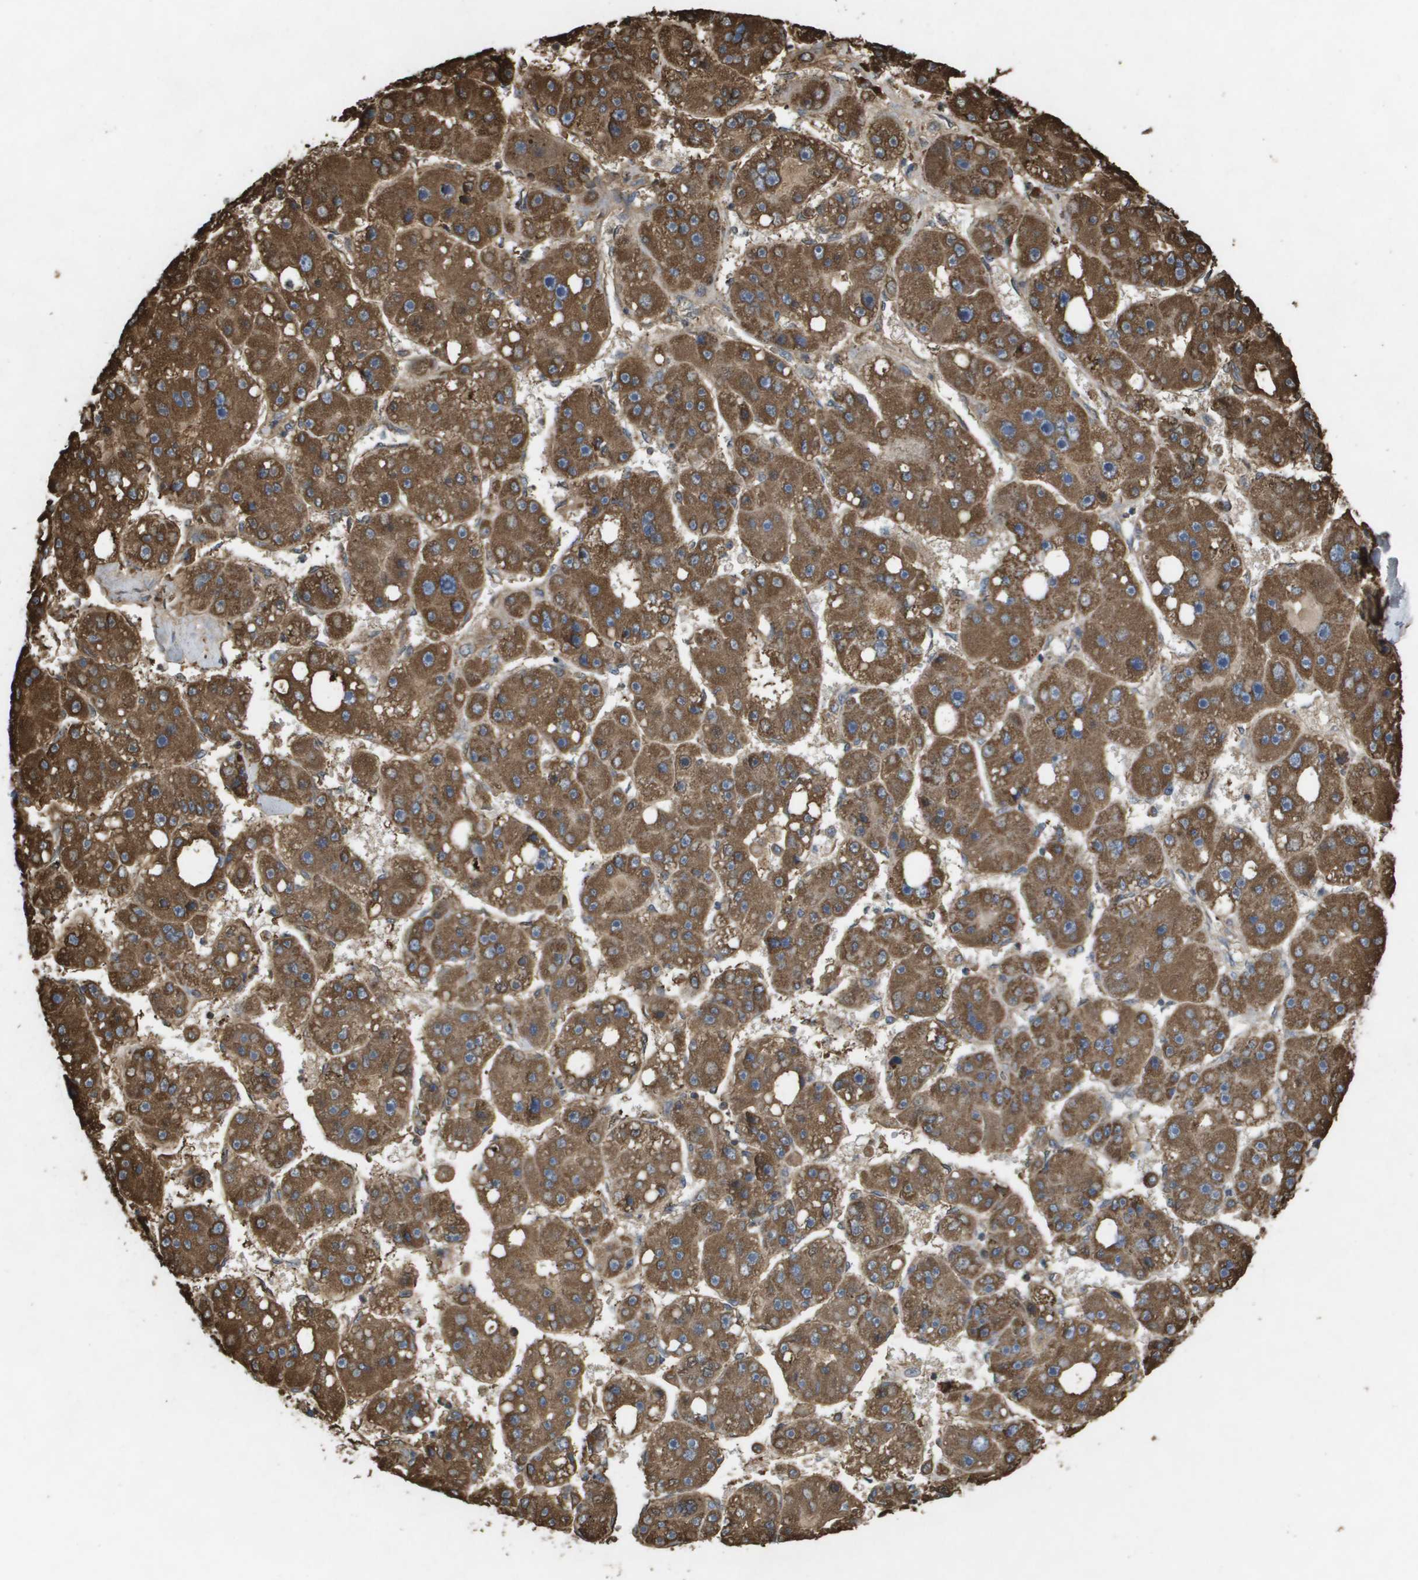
{"staining": {"intensity": "strong", "quantity": ">75%", "location": "cytoplasmic/membranous"}, "tissue": "liver cancer", "cell_type": "Tumor cells", "image_type": "cancer", "snomed": [{"axis": "morphology", "description": "Carcinoma, Hepatocellular, NOS"}, {"axis": "topography", "description": "Liver"}], "caption": "Tumor cells reveal strong cytoplasmic/membranous expression in approximately >75% of cells in liver cancer (hepatocellular carcinoma). (DAB (3,3'-diaminobenzidine) IHC, brown staining for protein, blue staining for nuclei).", "gene": "HSPE1", "patient": {"sex": "female", "age": 61}}